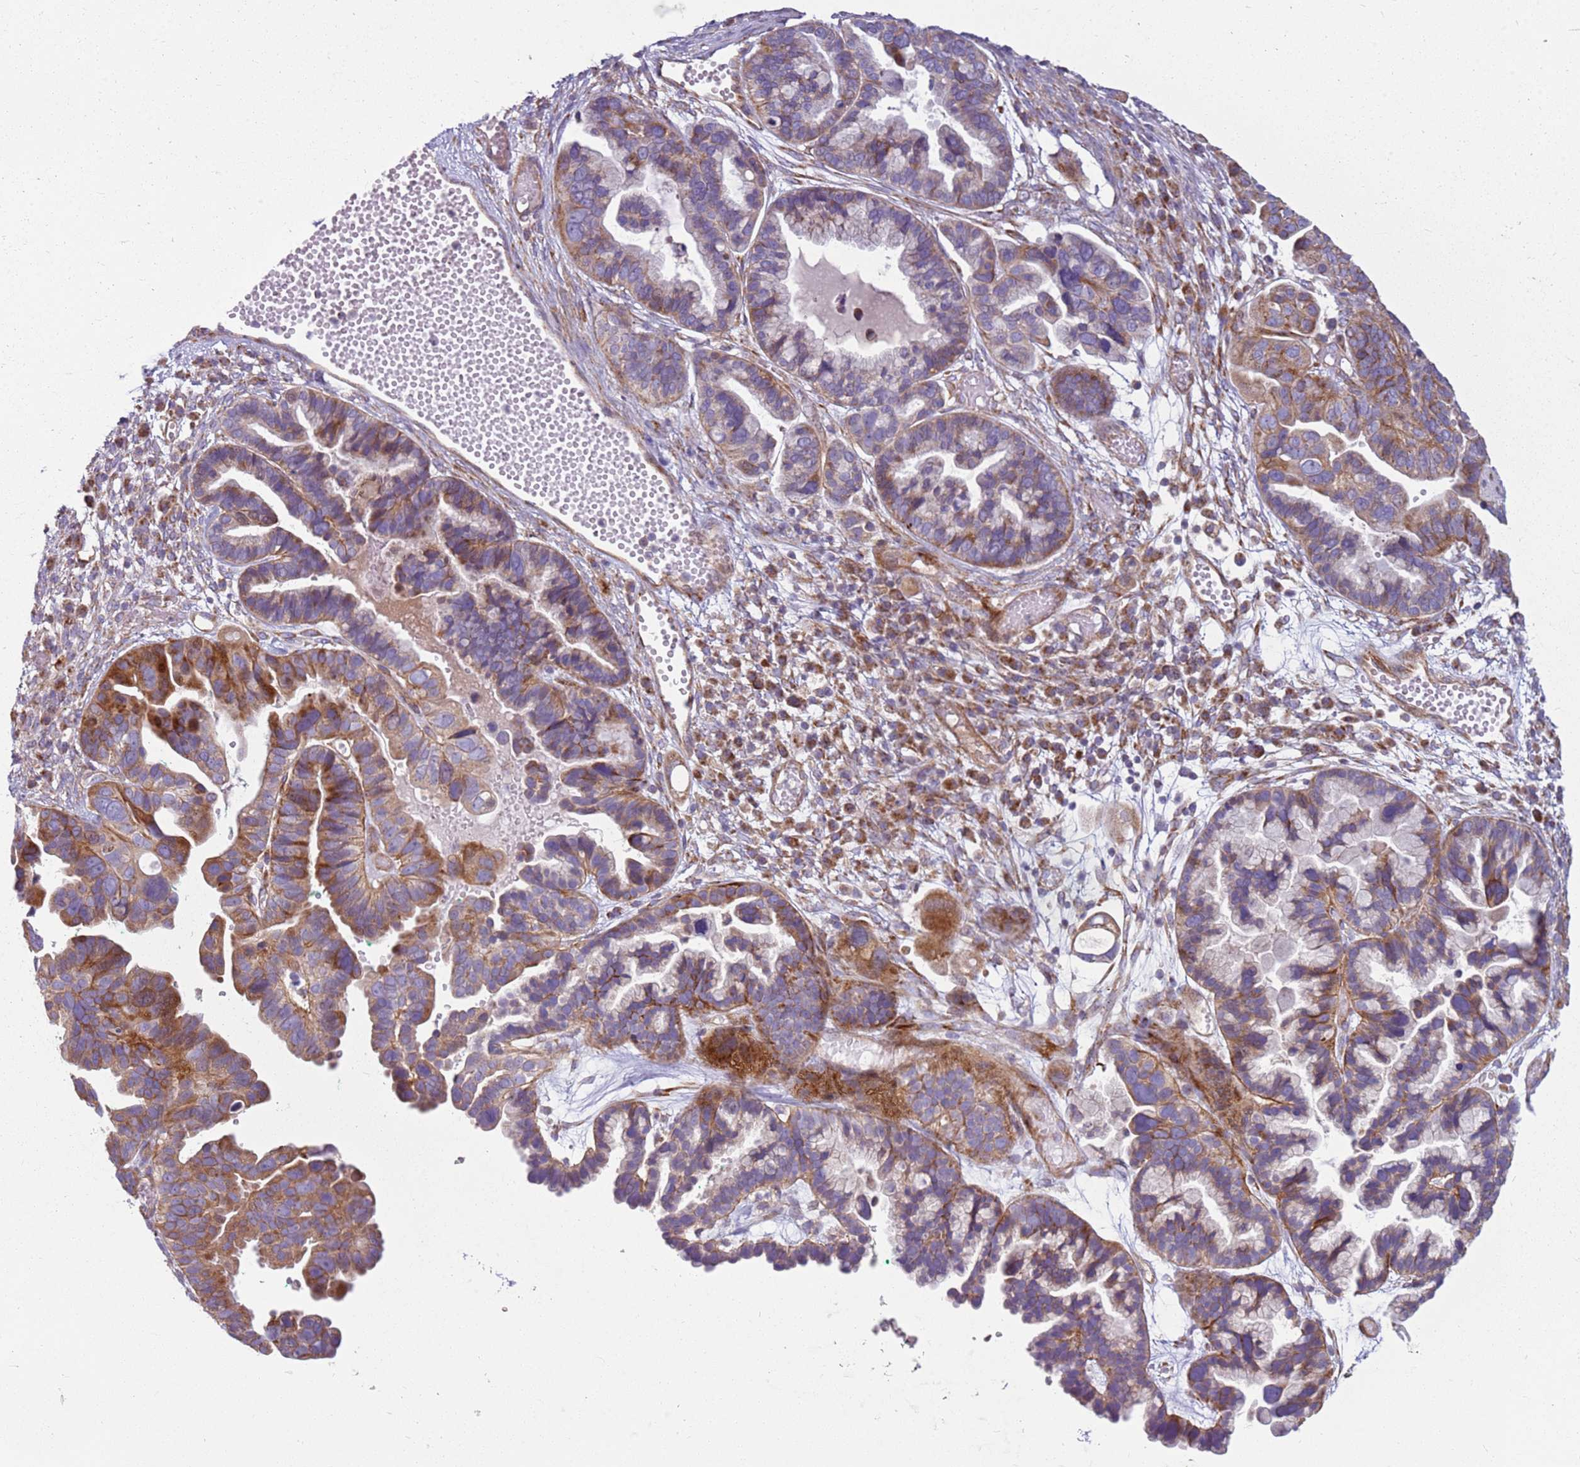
{"staining": {"intensity": "moderate", "quantity": ">75%", "location": "cytoplasmic/membranous"}, "tissue": "ovarian cancer", "cell_type": "Tumor cells", "image_type": "cancer", "snomed": [{"axis": "morphology", "description": "Cystadenocarcinoma, serous, NOS"}, {"axis": "topography", "description": "Ovary"}], "caption": "Protein expression analysis of human ovarian cancer (serous cystadenocarcinoma) reveals moderate cytoplasmic/membranous expression in about >75% of tumor cells. (Stains: DAB in brown, nuclei in blue, Microscopy: brightfield microscopy at high magnification).", "gene": "TMEM200C", "patient": {"sex": "female", "age": 56}}